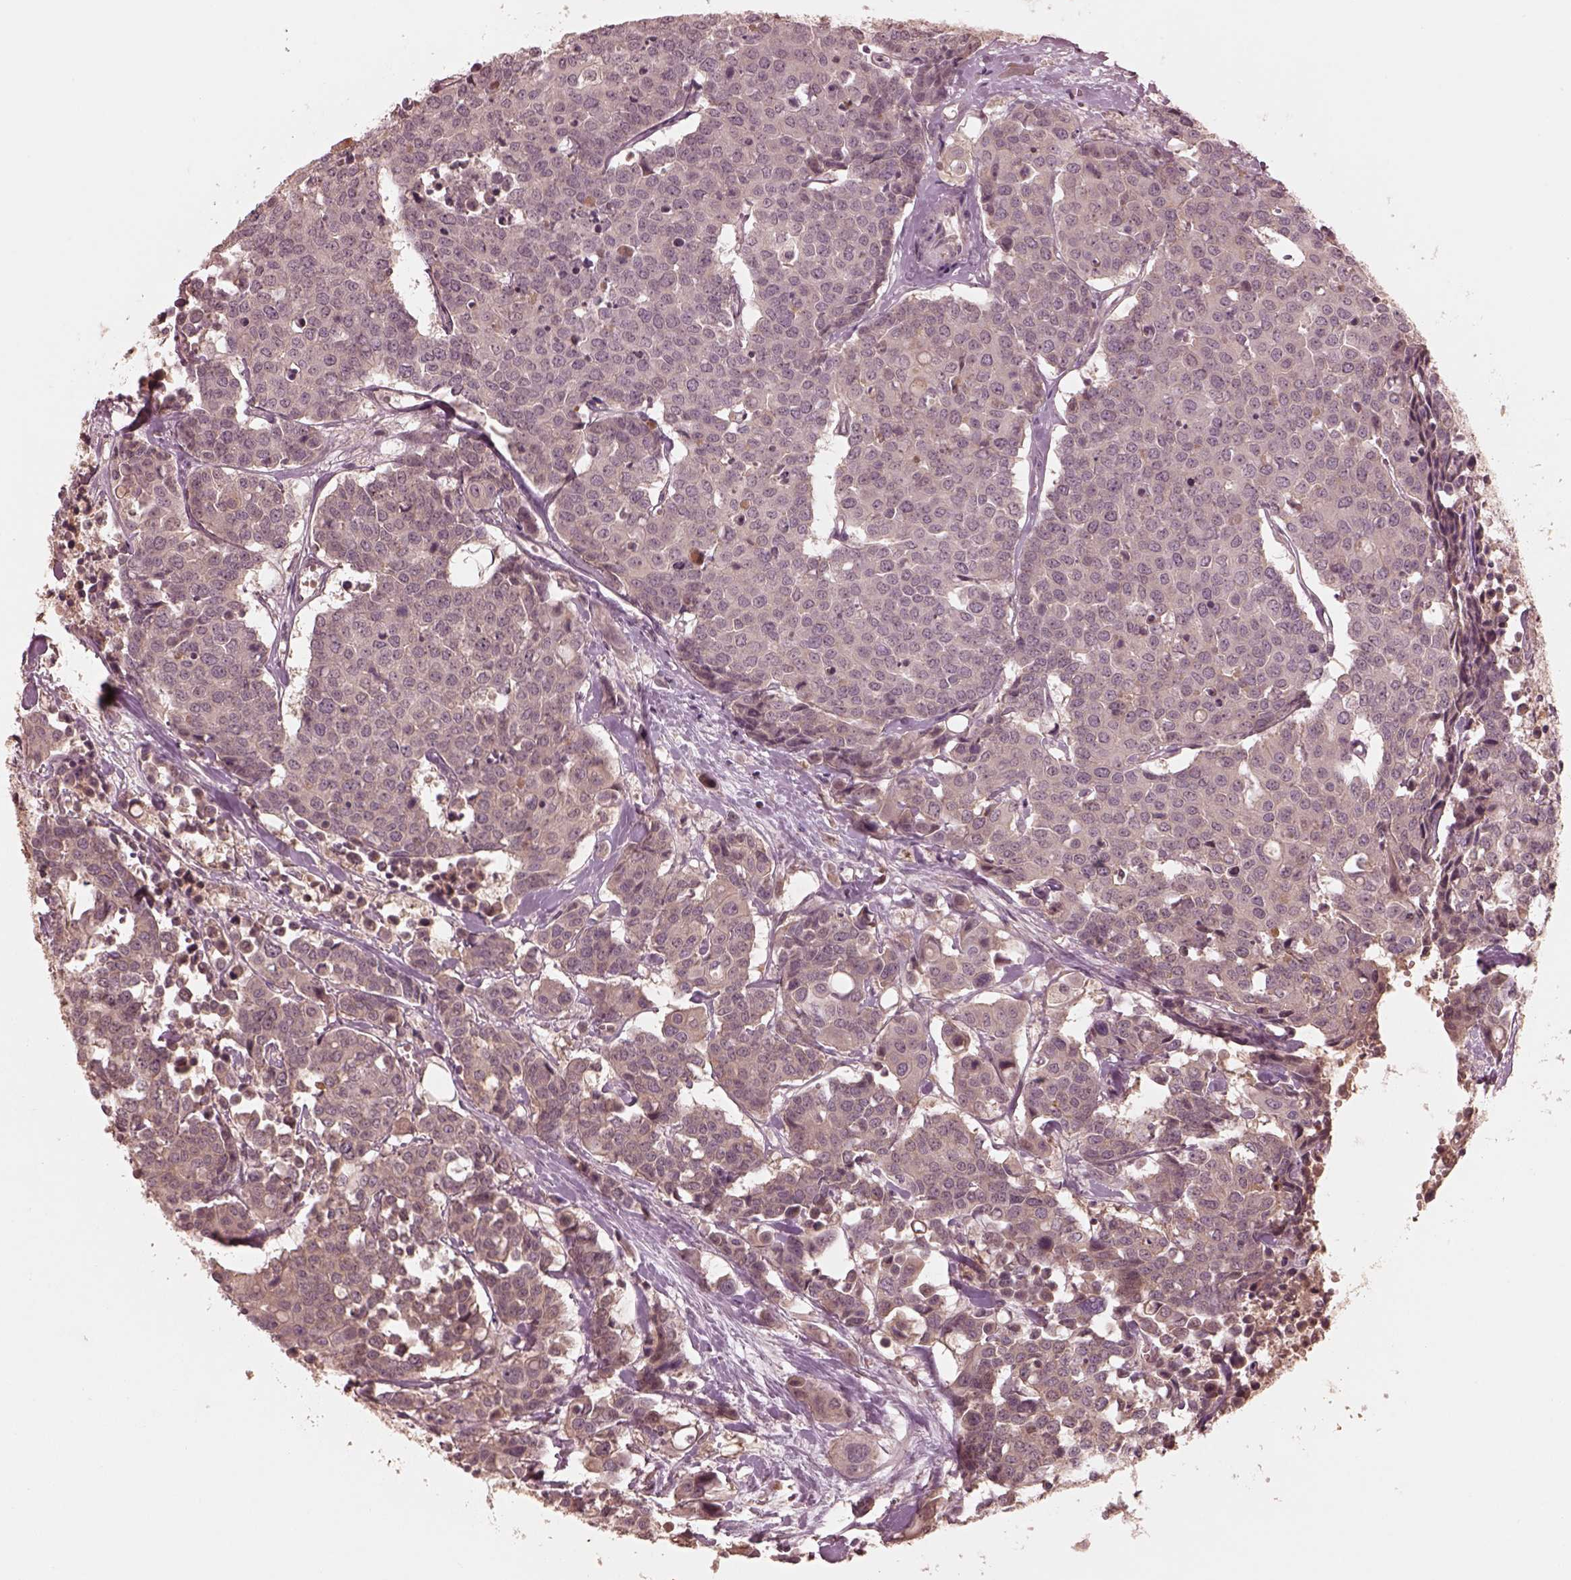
{"staining": {"intensity": "negative", "quantity": "none", "location": "none"}, "tissue": "carcinoid", "cell_type": "Tumor cells", "image_type": "cancer", "snomed": [{"axis": "morphology", "description": "Carcinoid, malignant, NOS"}, {"axis": "topography", "description": "Colon"}], "caption": "This is an immunohistochemistry (IHC) micrograph of human carcinoid. There is no expression in tumor cells.", "gene": "TF", "patient": {"sex": "male", "age": 81}}